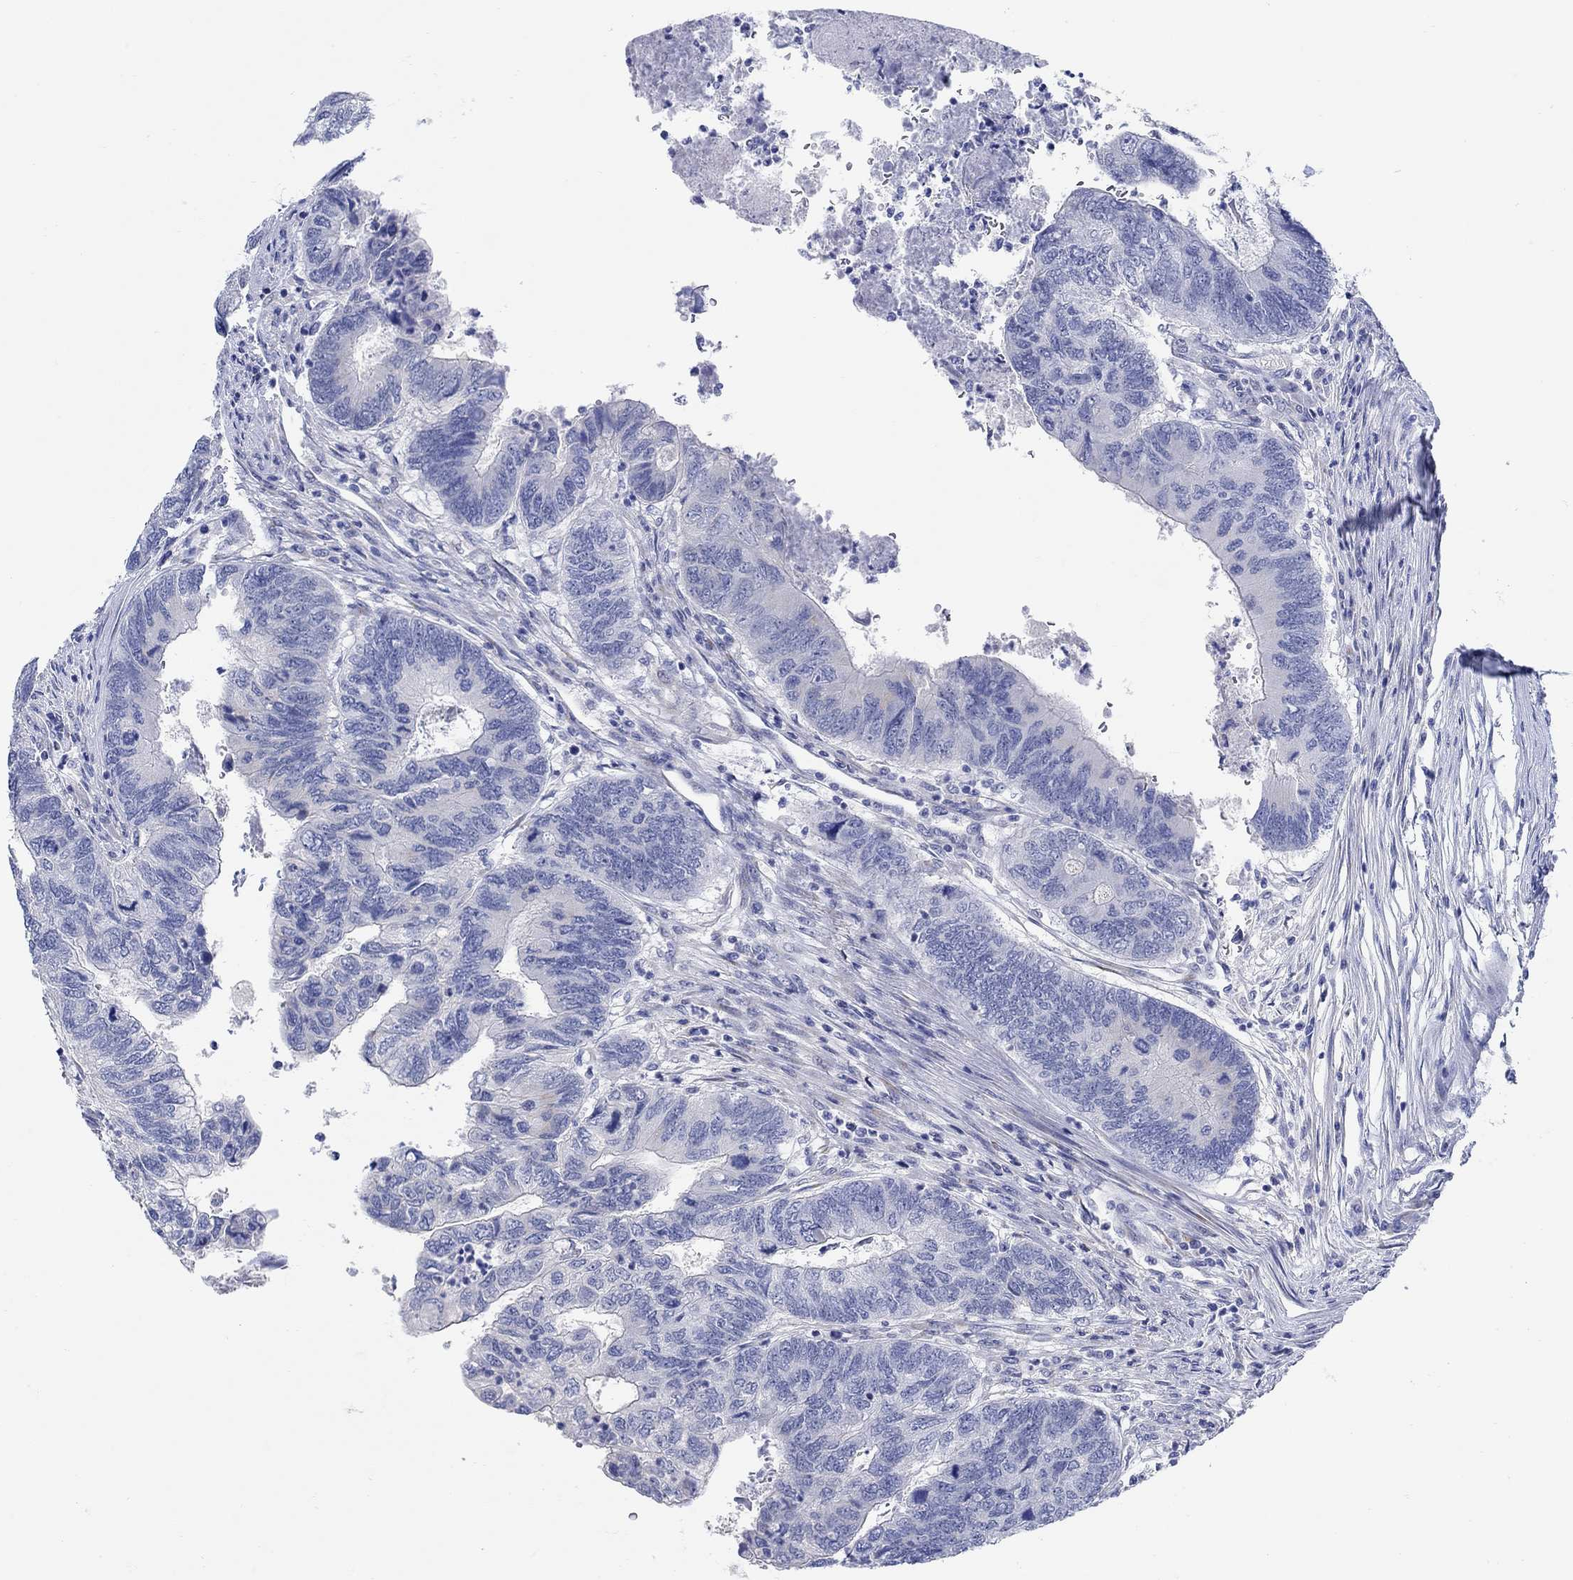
{"staining": {"intensity": "negative", "quantity": "none", "location": "none"}, "tissue": "colorectal cancer", "cell_type": "Tumor cells", "image_type": "cancer", "snomed": [{"axis": "morphology", "description": "Adenocarcinoma, NOS"}, {"axis": "topography", "description": "Colon"}], "caption": "Immunohistochemistry of human colorectal cancer demonstrates no staining in tumor cells.", "gene": "KRT222", "patient": {"sex": "female", "age": 67}}